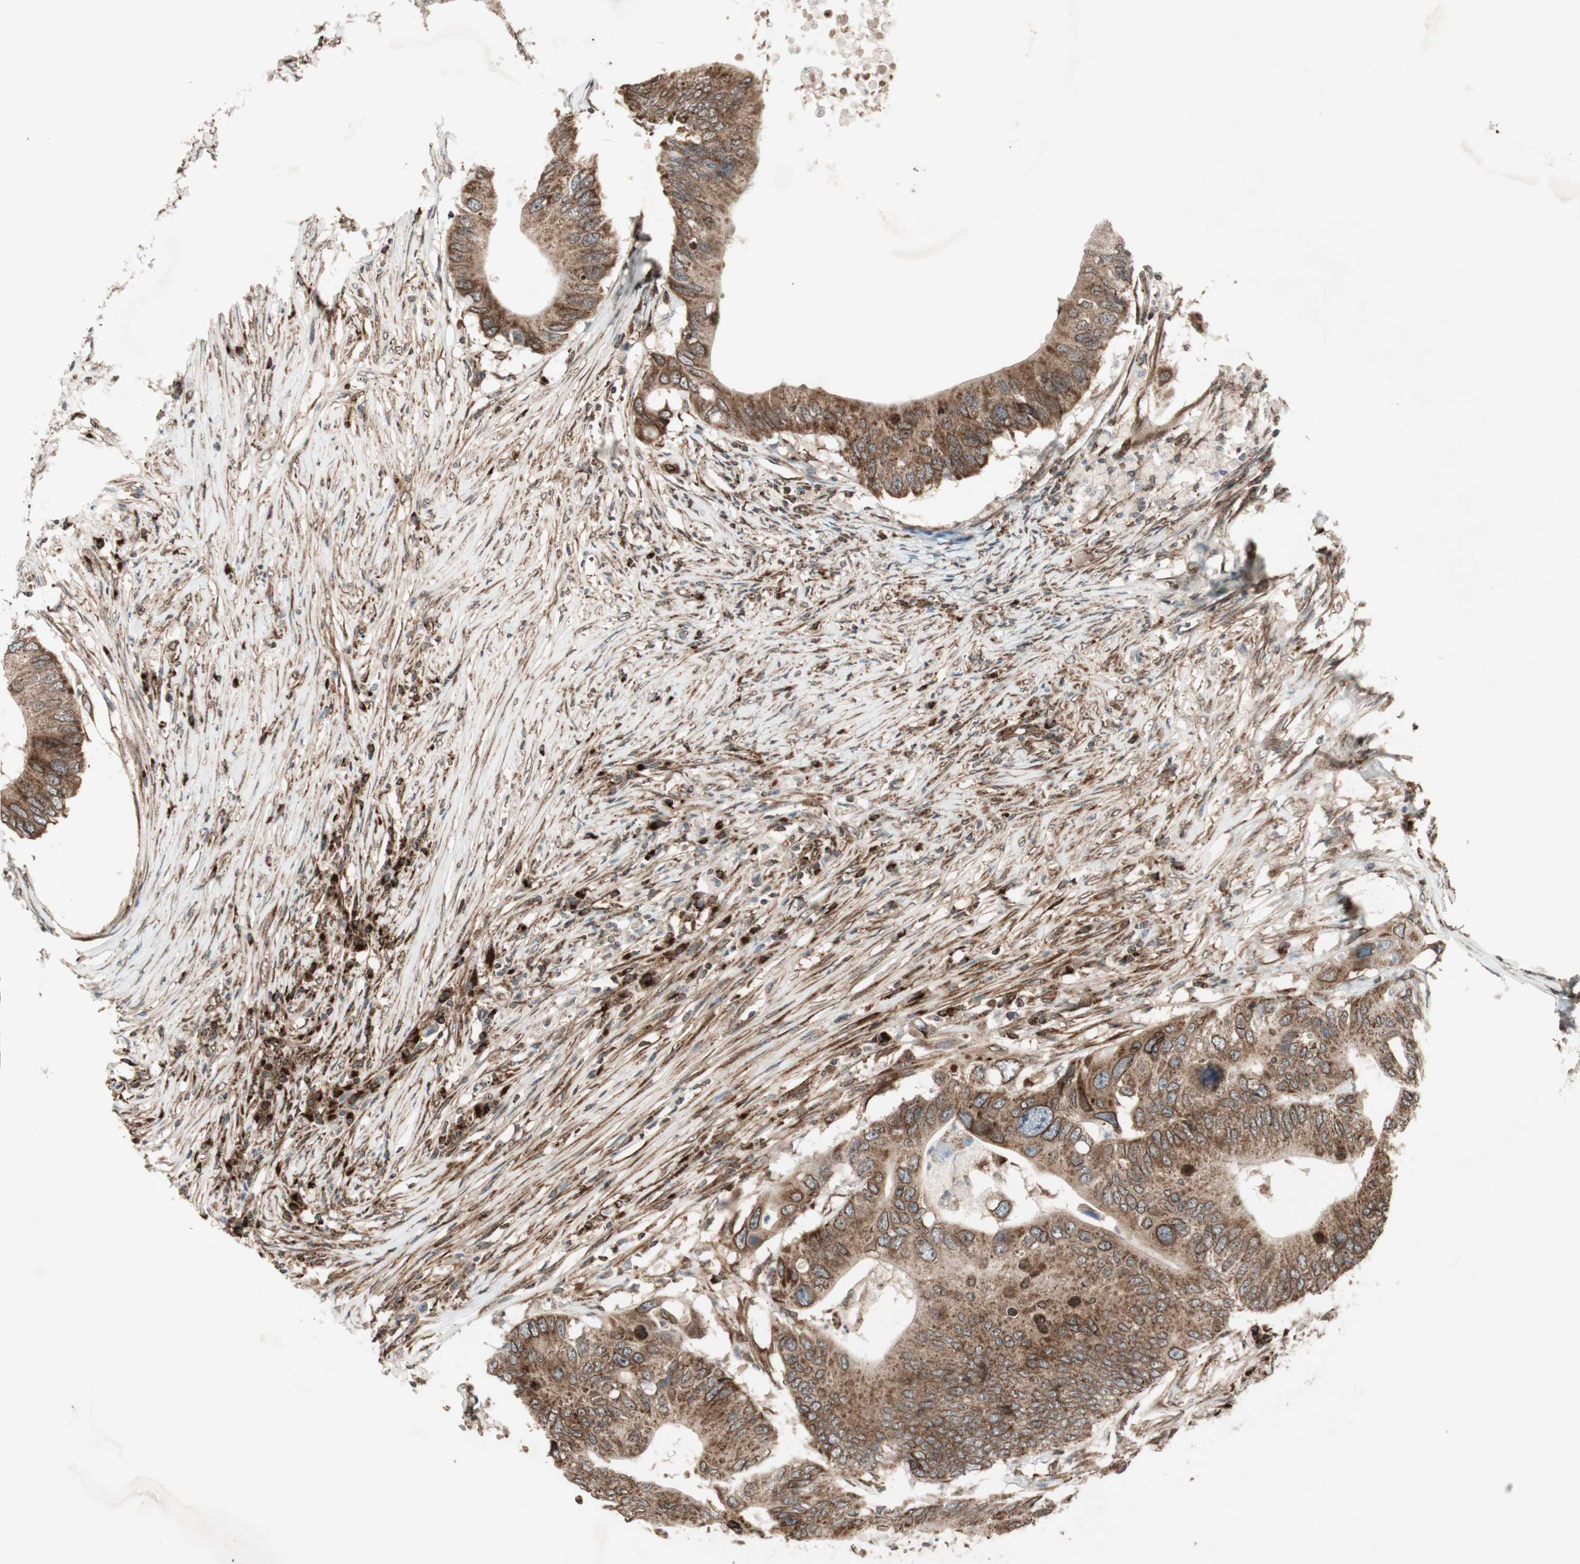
{"staining": {"intensity": "strong", "quantity": ">75%", "location": "cytoplasmic/membranous,nuclear"}, "tissue": "colorectal cancer", "cell_type": "Tumor cells", "image_type": "cancer", "snomed": [{"axis": "morphology", "description": "Adenocarcinoma, NOS"}, {"axis": "topography", "description": "Colon"}], "caption": "A high-resolution image shows IHC staining of colorectal cancer (adenocarcinoma), which shows strong cytoplasmic/membranous and nuclear positivity in about >75% of tumor cells. Immunohistochemistry (ihc) stains the protein in brown and the nuclei are stained blue.", "gene": "NUP62", "patient": {"sex": "male", "age": 71}}